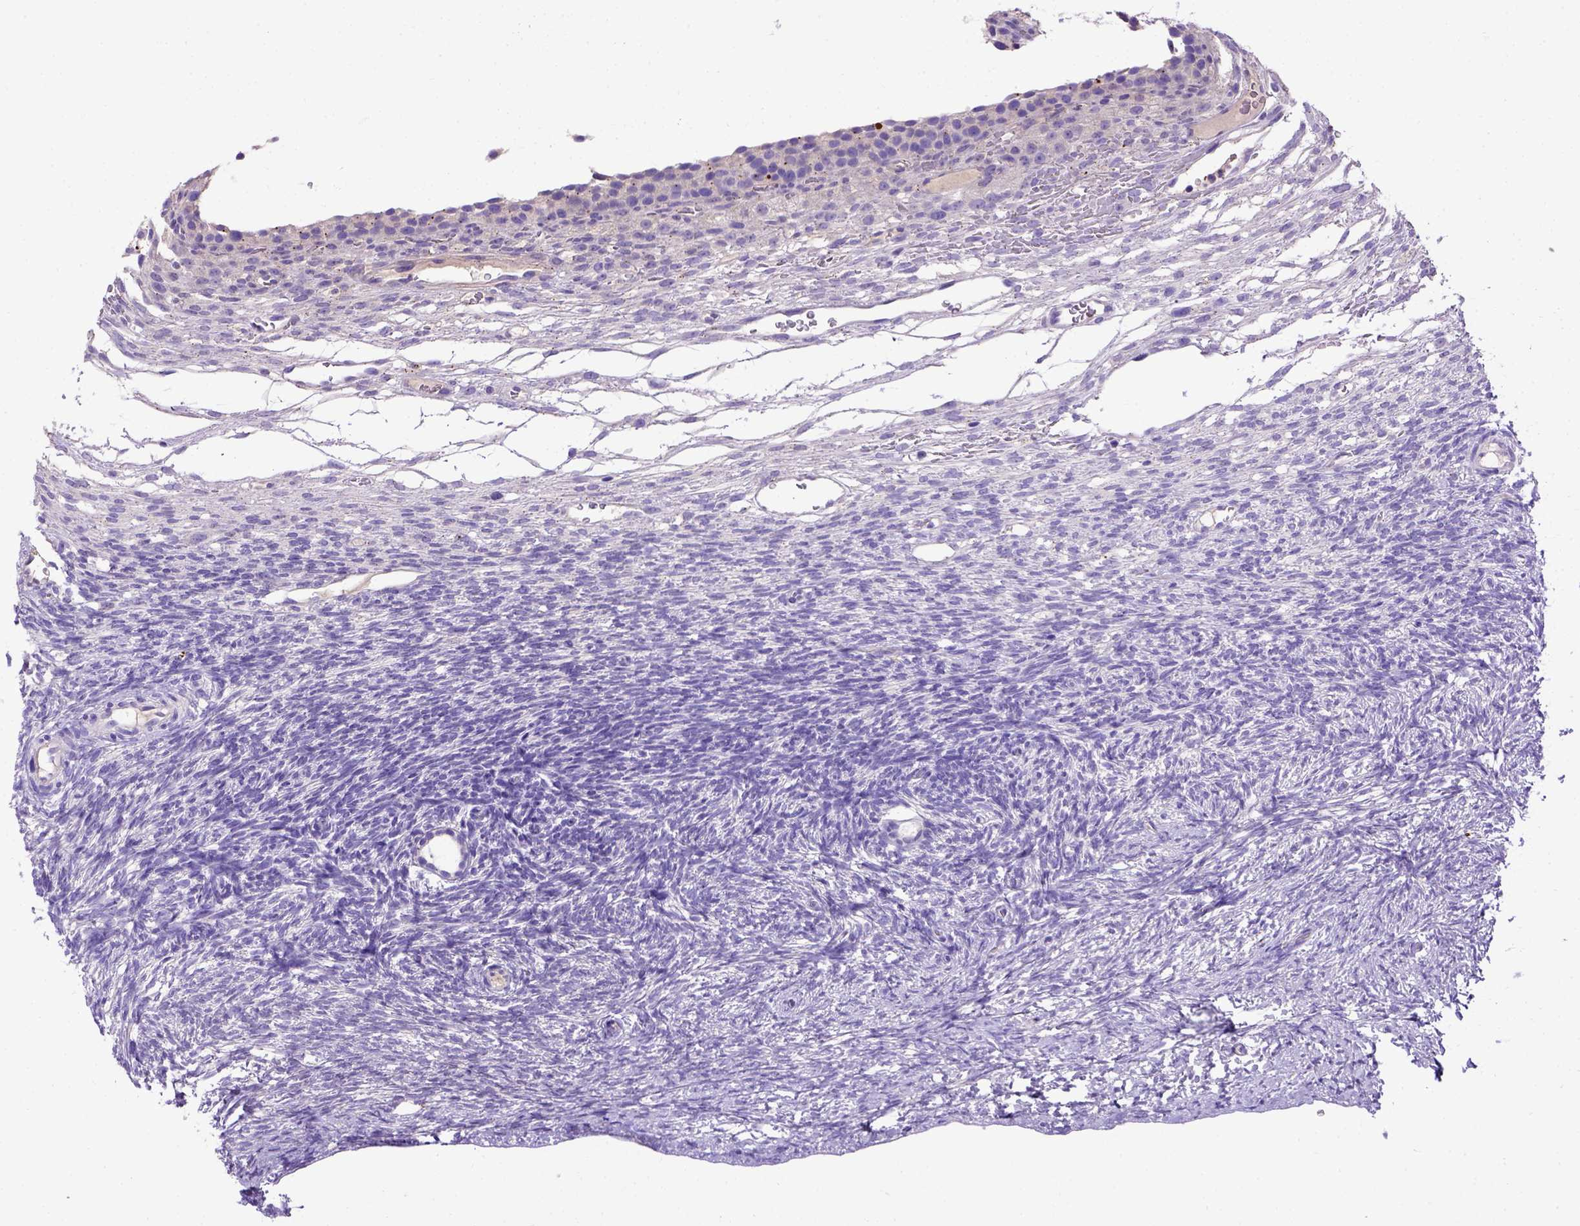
{"staining": {"intensity": "negative", "quantity": "none", "location": "none"}, "tissue": "ovary", "cell_type": "Follicle cells", "image_type": "normal", "snomed": [{"axis": "morphology", "description": "Normal tissue, NOS"}, {"axis": "topography", "description": "Ovary"}], "caption": "DAB (3,3'-diaminobenzidine) immunohistochemical staining of unremarkable ovary exhibits no significant expression in follicle cells. (DAB (3,3'-diaminobenzidine) IHC, high magnification).", "gene": "ADAM12", "patient": {"sex": "female", "age": 34}}